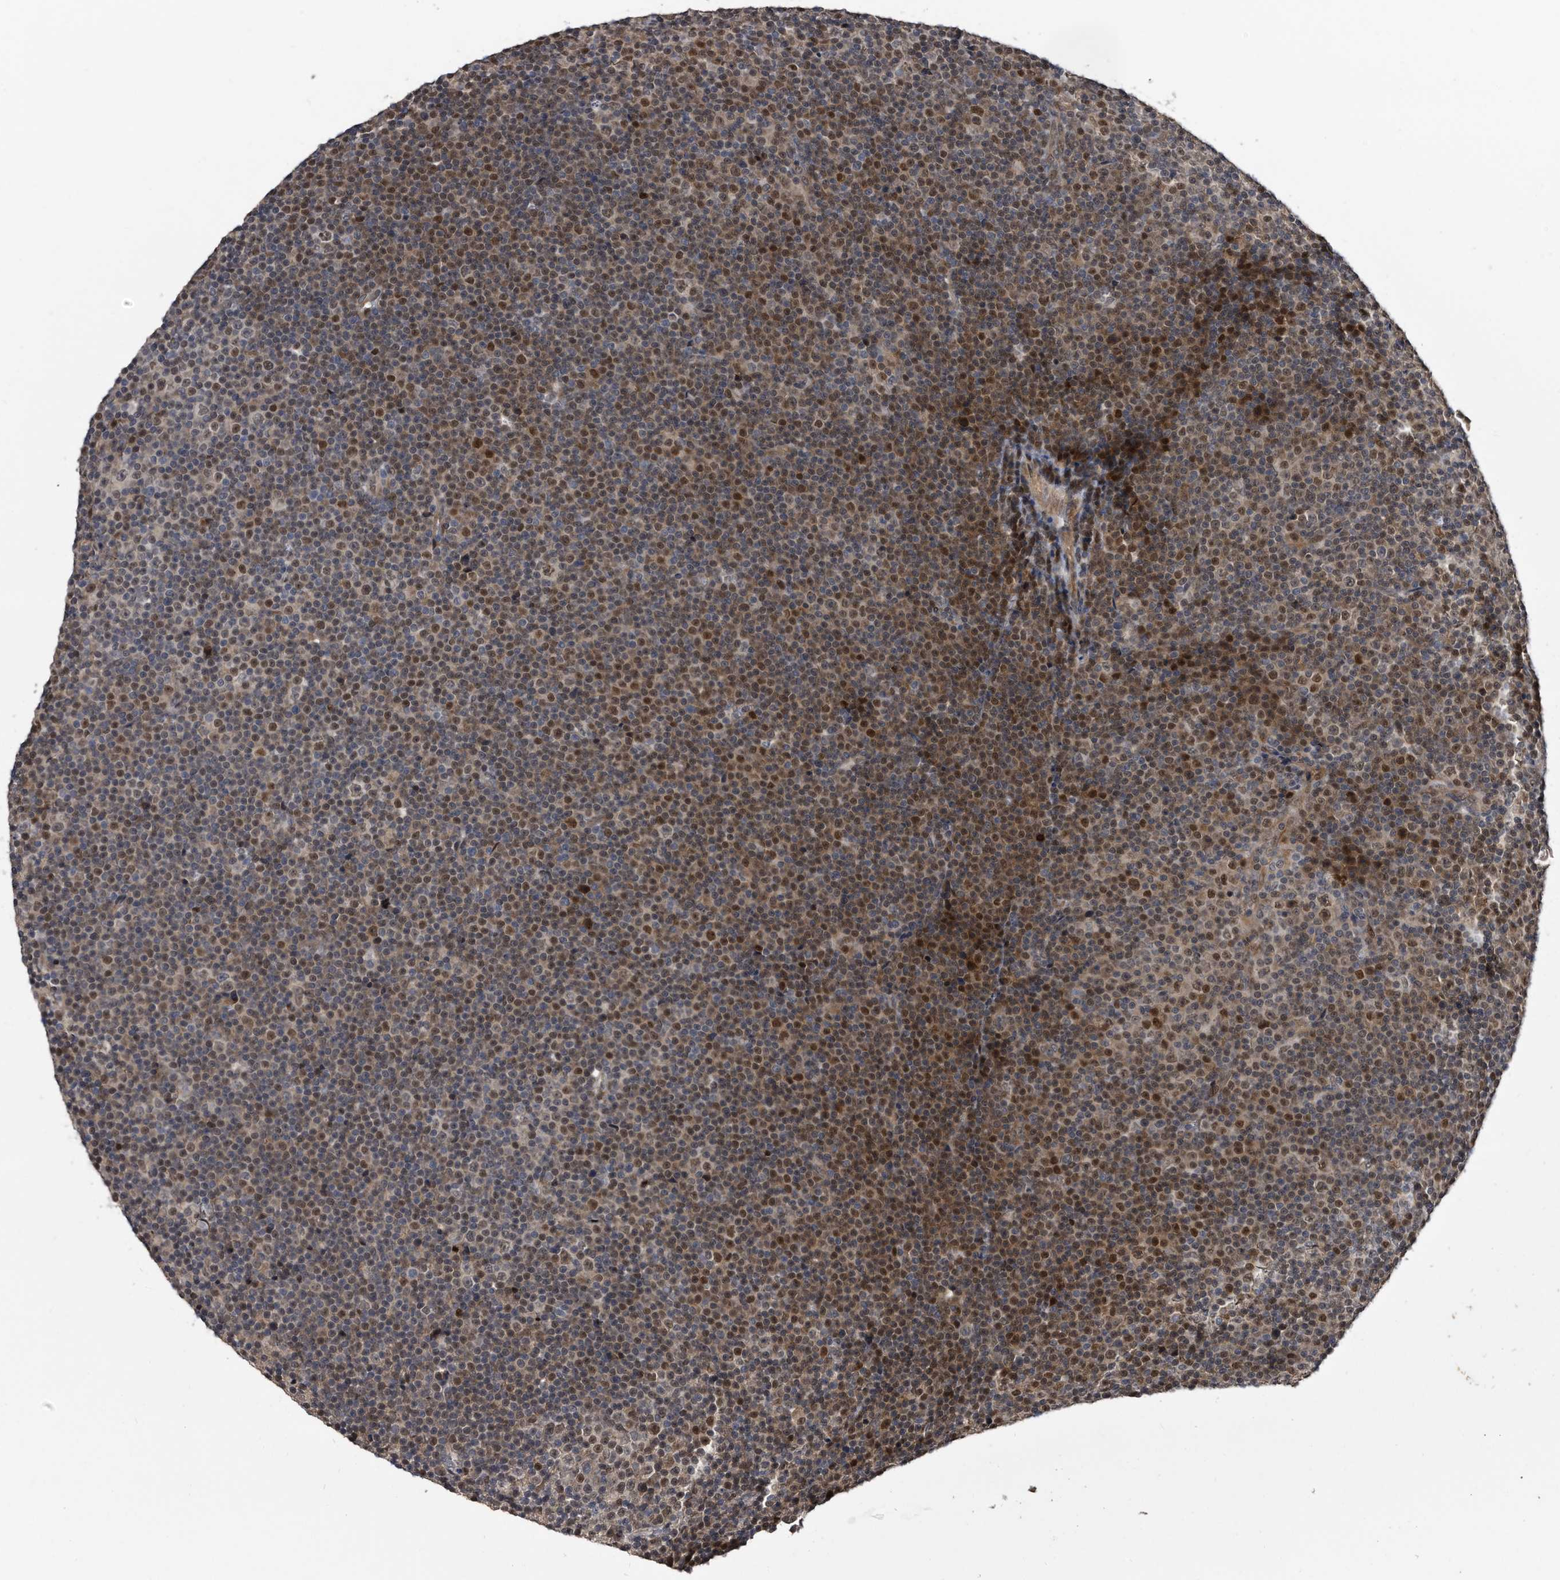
{"staining": {"intensity": "moderate", "quantity": "25%-75%", "location": "nuclear"}, "tissue": "lymphoma", "cell_type": "Tumor cells", "image_type": "cancer", "snomed": [{"axis": "morphology", "description": "Malignant lymphoma, non-Hodgkin's type, Low grade"}, {"axis": "topography", "description": "Lymph node"}], "caption": "Moderate nuclear positivity is appreciated in about 25%-75% of tumor cells in lymphoma.", "gene": "RAD23B", "patient": {"sex": "female", "age": 67}}